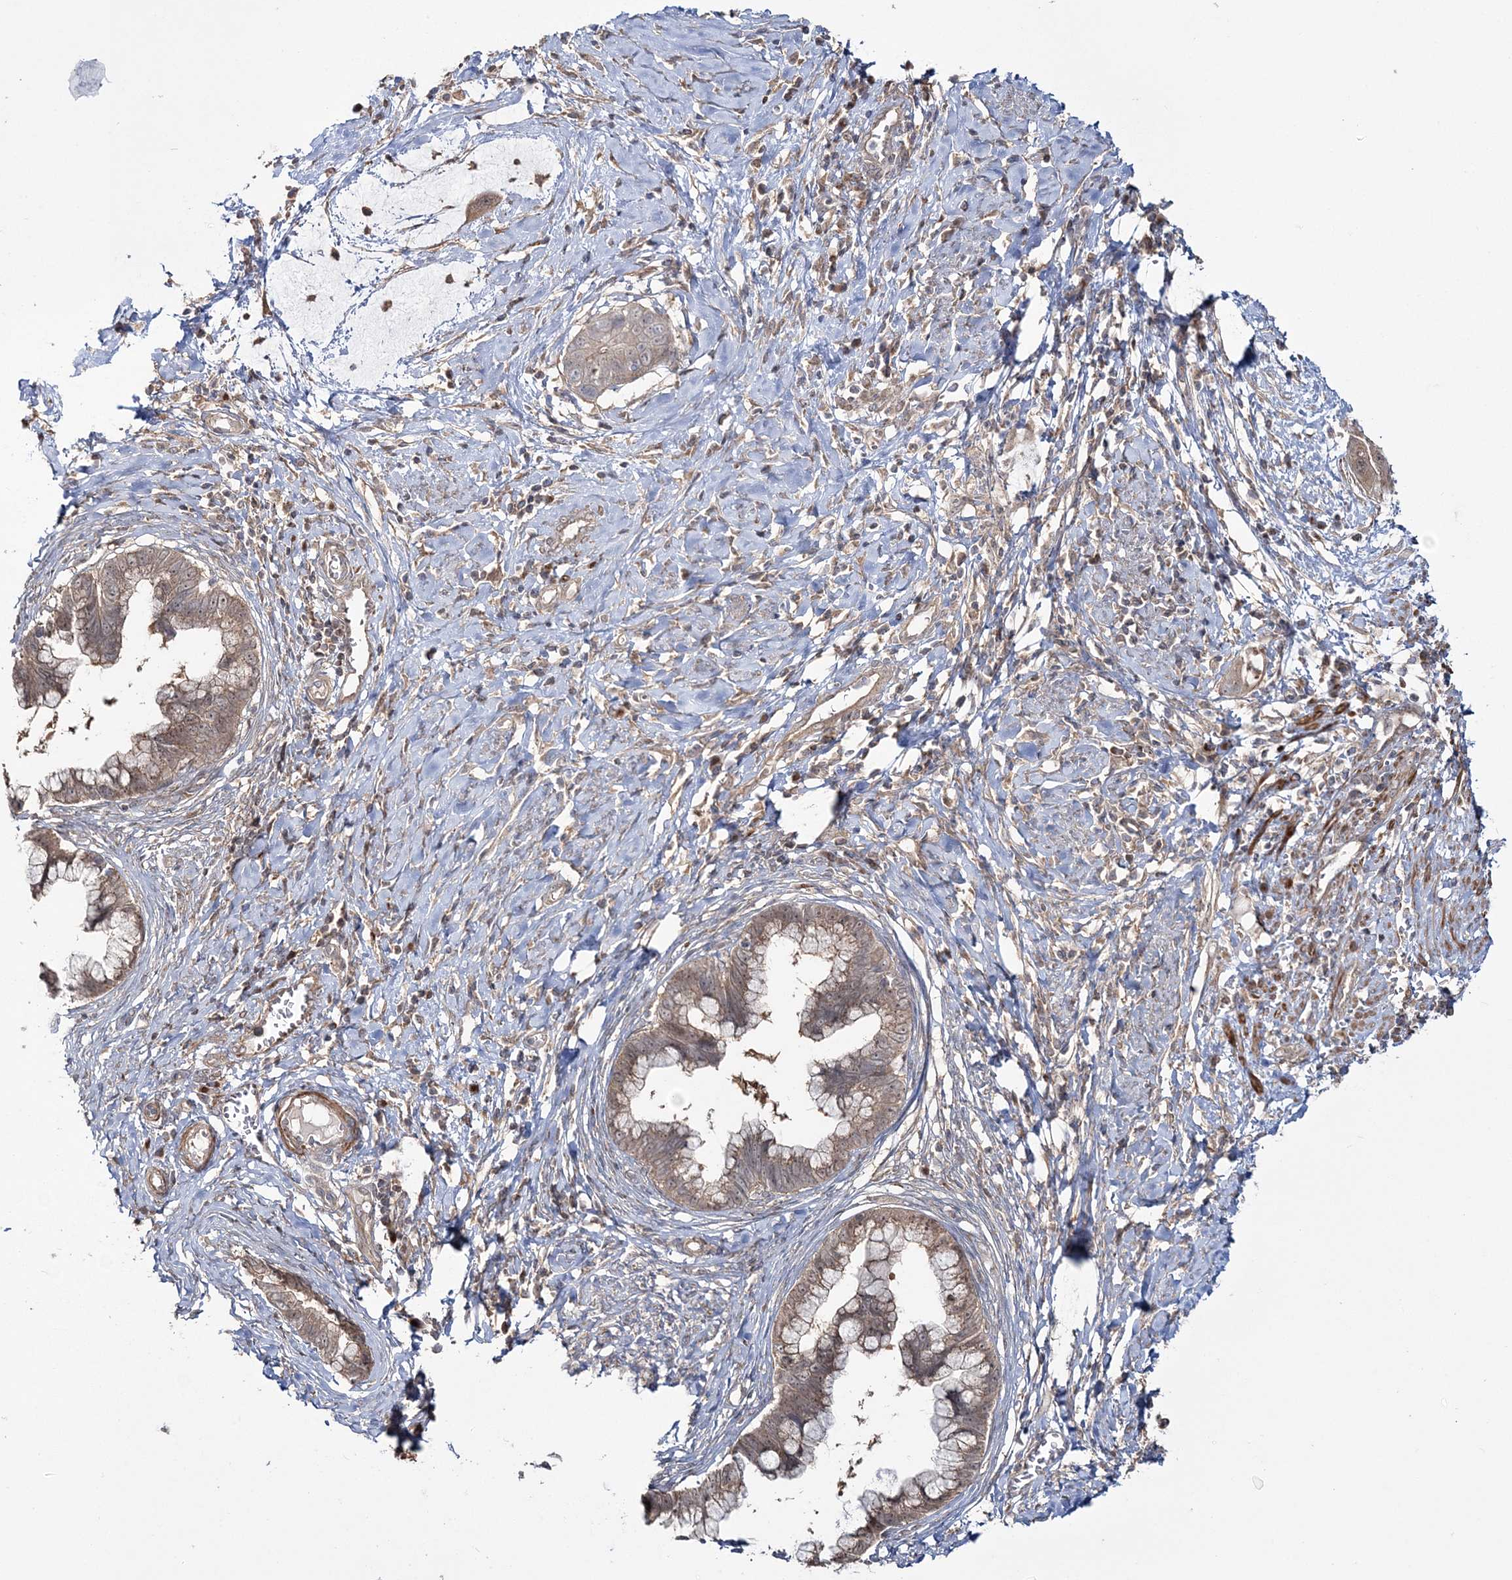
{"staining": {"intensity": "weak", "quantity": ">75%", "location": "cytoplasmic/membranous"}, "tissue": "cervical cancer", "cell_type": "Tumor cells", "image_type": "cancer", "snomed": [{"axis": "morphology", "description": "Adenocarcinoma, NOS"}, {"axis": "topography", "description": "Cervix"}], "caption": "A high-resolution photomicrograph shows immunohistochemistry staining of adenocarcinoma (cervical), which displays weak cytoplasmic/membranous staining in approximately >75% of tumor cells.", "gene": "MOCS2", "patient": {"sex": "female", "age": 44}}